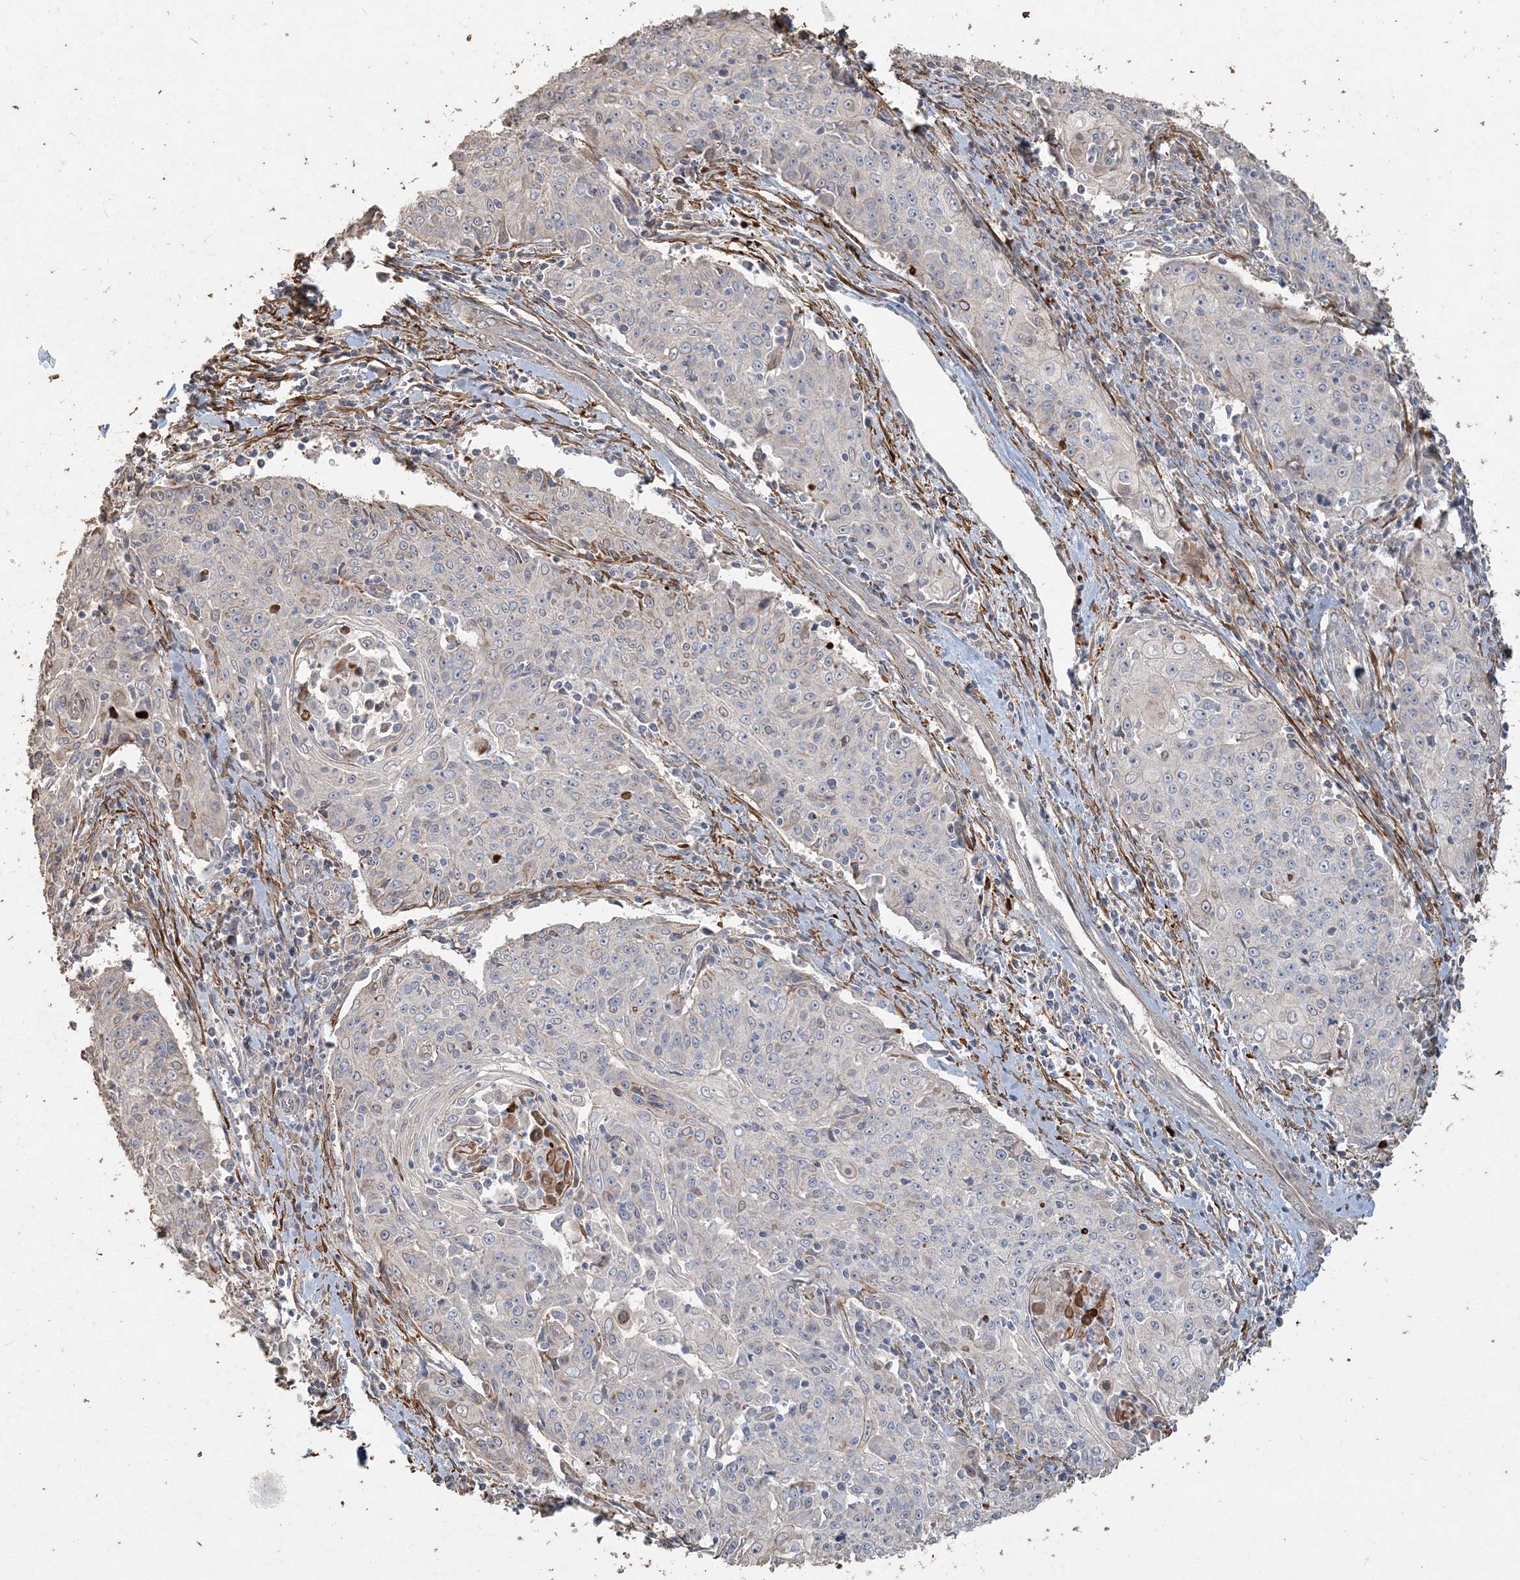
{"staining": {"intensity": "negative", "quantity": "none", "location": "none"}, "tissue": "cervical cancer", "cell_type": "Tumor cells", "image_type": "cancer", "snomed": [{"axis": "morphology", "description": "Squamous cell carcinoma, NOS"}, {"axis": "topography", "description": "Cervix"}], "caption": "The immunohistochemistry (IHC) histopathology image has no significant expression in tumor cells of cervical cancer tissue.", "gene": "RNF145", "patient": {"sex": "female", "age": 48}}